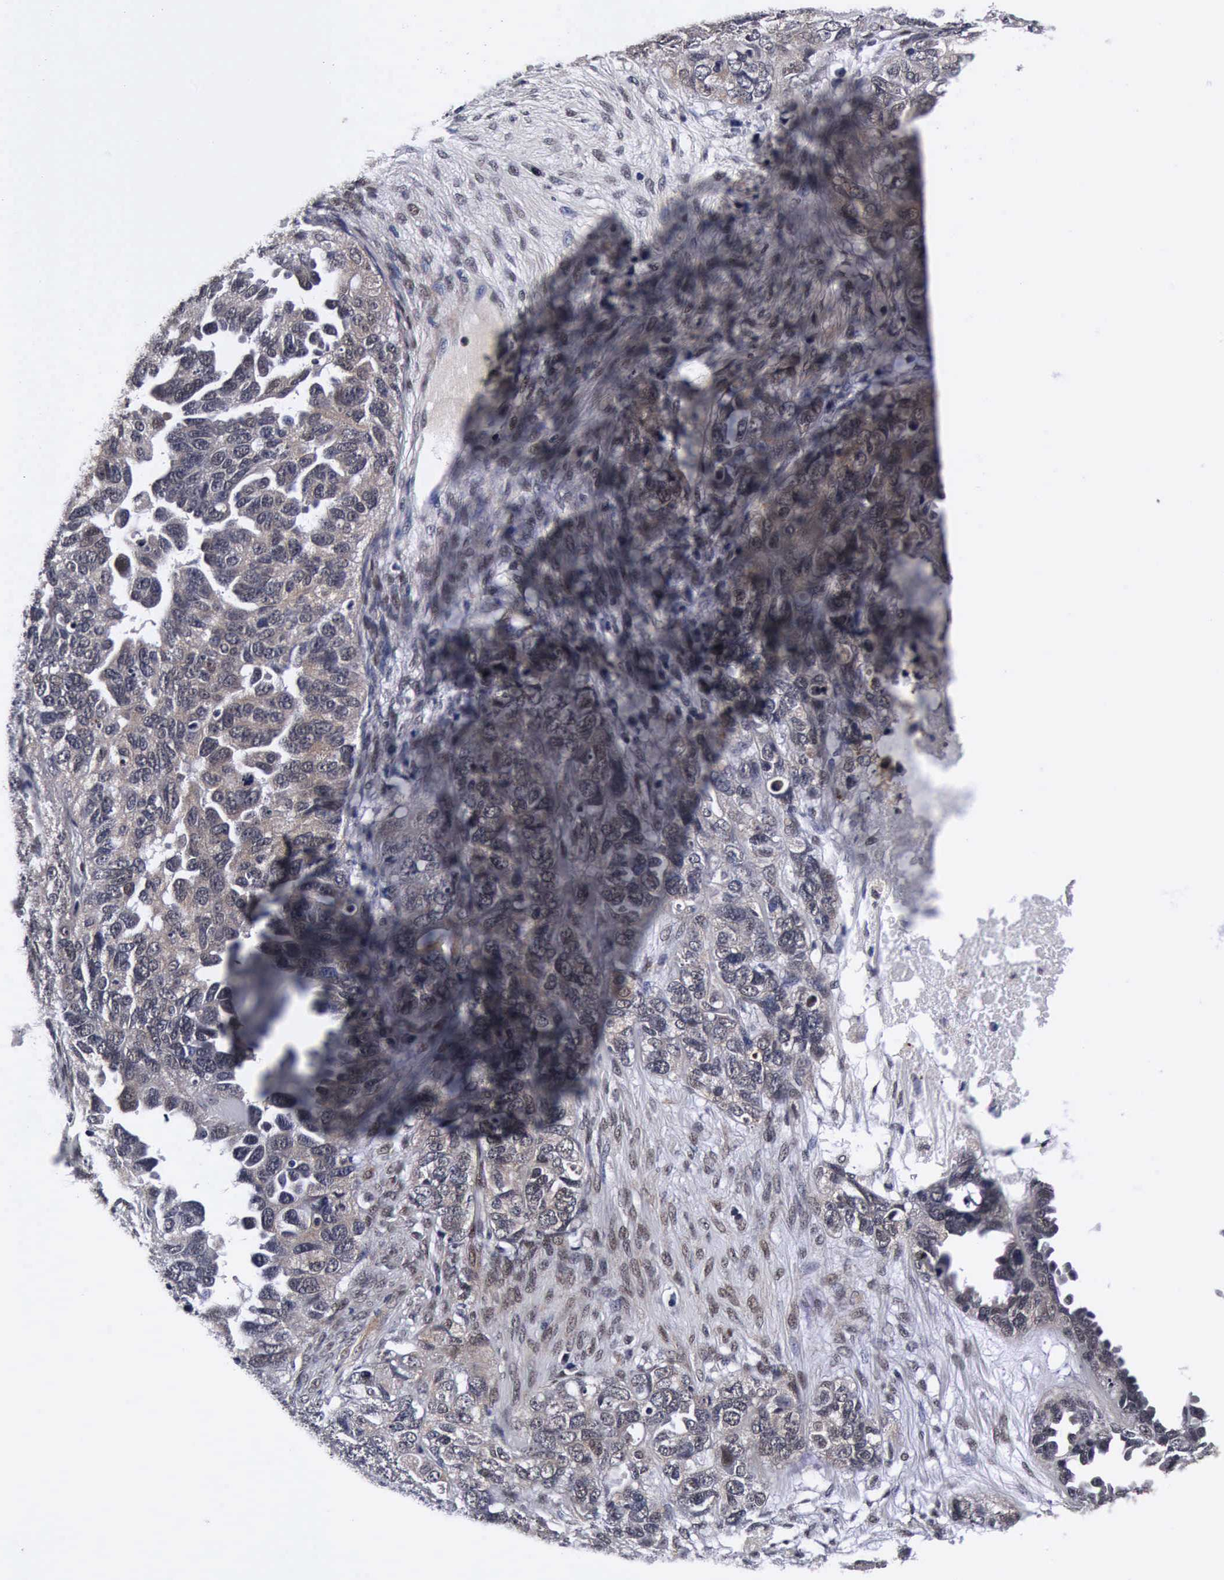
{"staining": {"intensity": "weak", "quantity": "25%-75%", "location": "cytoplasmic/membranous"}, "tissue": "ovarian cancer", "cell_type": "Tumor cells", "image_type": "cancer", "snomed": [{"axis": "morphology", "description": "Cystadenocarcinoma, serous, NOS"}, {"axis": "topography", "description": "Ovary"}], "caption": "Immunohistochemistry micrograph of neoplastic tissue: ovarian serous cystadenocarcinoma stained using immunohistochemistry demonstrates low levels of weak protein expression localized specifically in the cytoplasmic/membranous of tumor cells, appearing as a cytoplasmic/membranous brown color.", "gene": "UBC", "patient": {"sex": "female", "age": 82}}